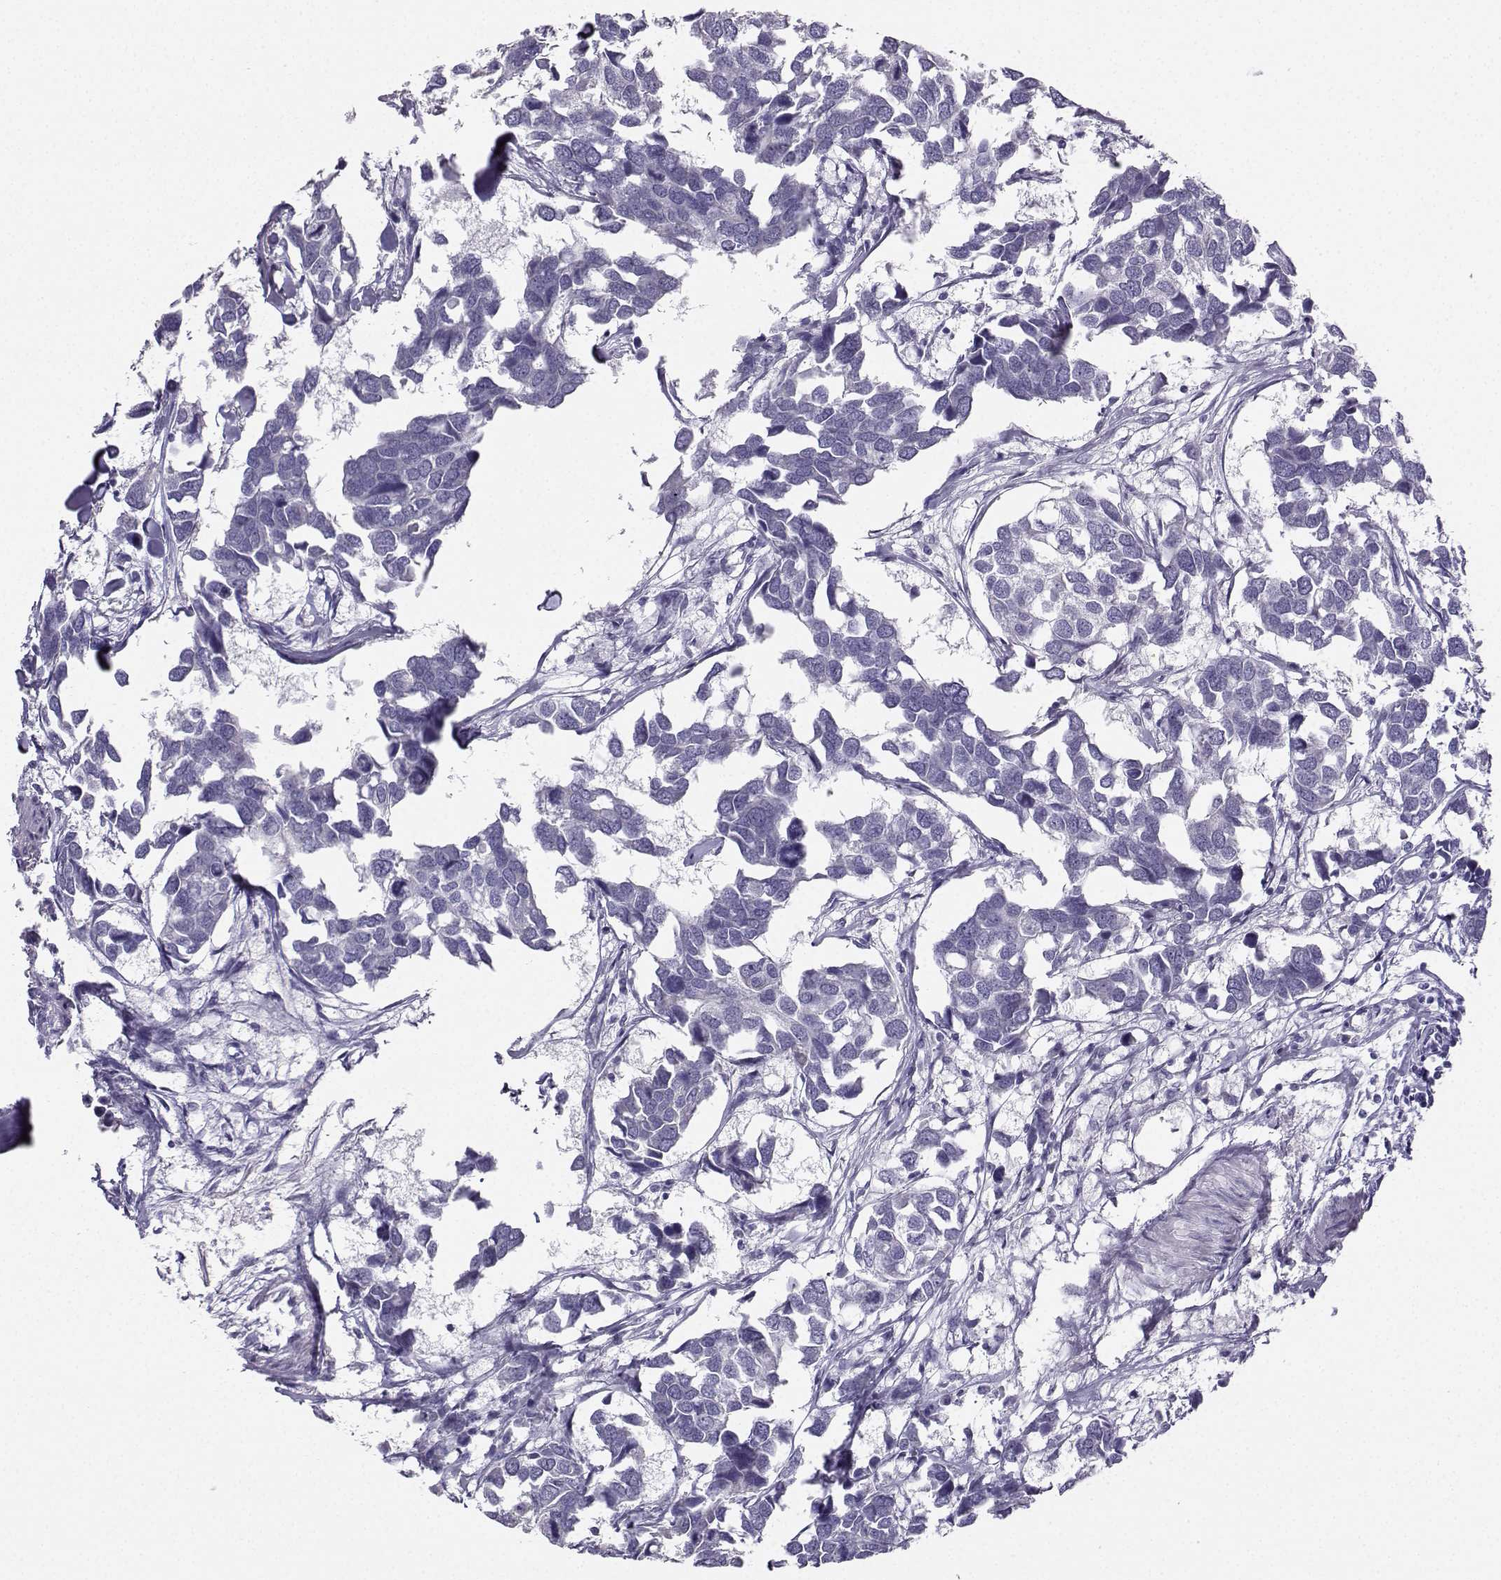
{"staining": {"intensity": "negative", "quantity": "none", "location": "none"}, "tissue": "breast cancer", "cell_type": "Tumor cells", "image_type": "cancer", "snomed": [{"axis": "morphology", "description": "Duct carcinoma"}, {"axis": "topography", "description": "Breast"}], "caption": "Histopathology image shows no significant protein positivity in tumor cells of breast cancer.", "gene": "AVP", "patient": {"sex": "female", "age": 83}}